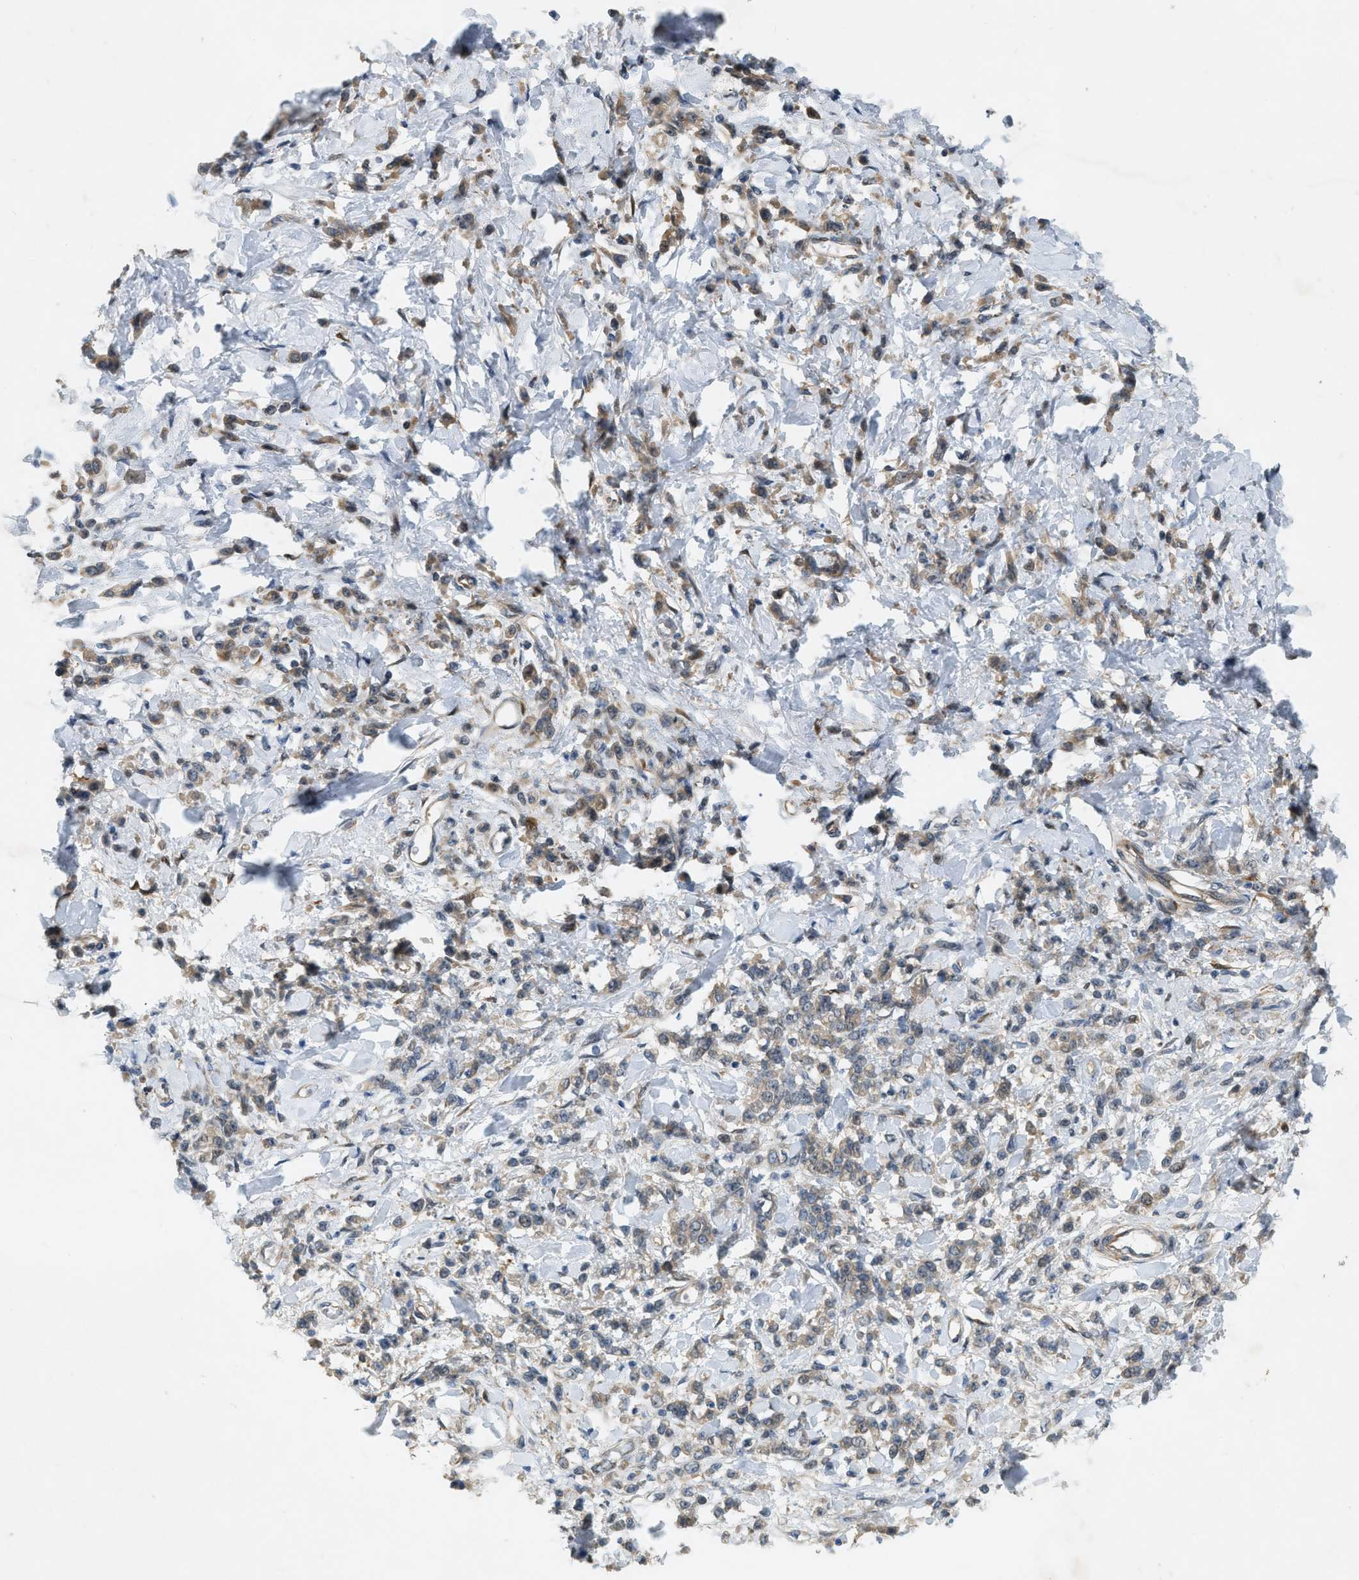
{"staining": {"intensity": "weak", "quantity": ">75%", "location": "cytoplasmic/membranous"}, "tissue": "stomach cancer", "cell_type": "Tumor cells", "image_type": "cancer", "snomed": [{"axis": "morphology", "description": "Normal tissue, NOS"}, {"axis": "morphology", "description": "Adenocarcinoma, NOS"}, {"axis": "topography", "description": "Stomach"}], "caption": "Weak cytoplasmic/membranous positivity for a protein is appreciated in about >75% of tumor cells of stomach cancer using immunohistochemistry.", "gene": "PDCL3", "patient": {"sex": "male", "age": 82}}